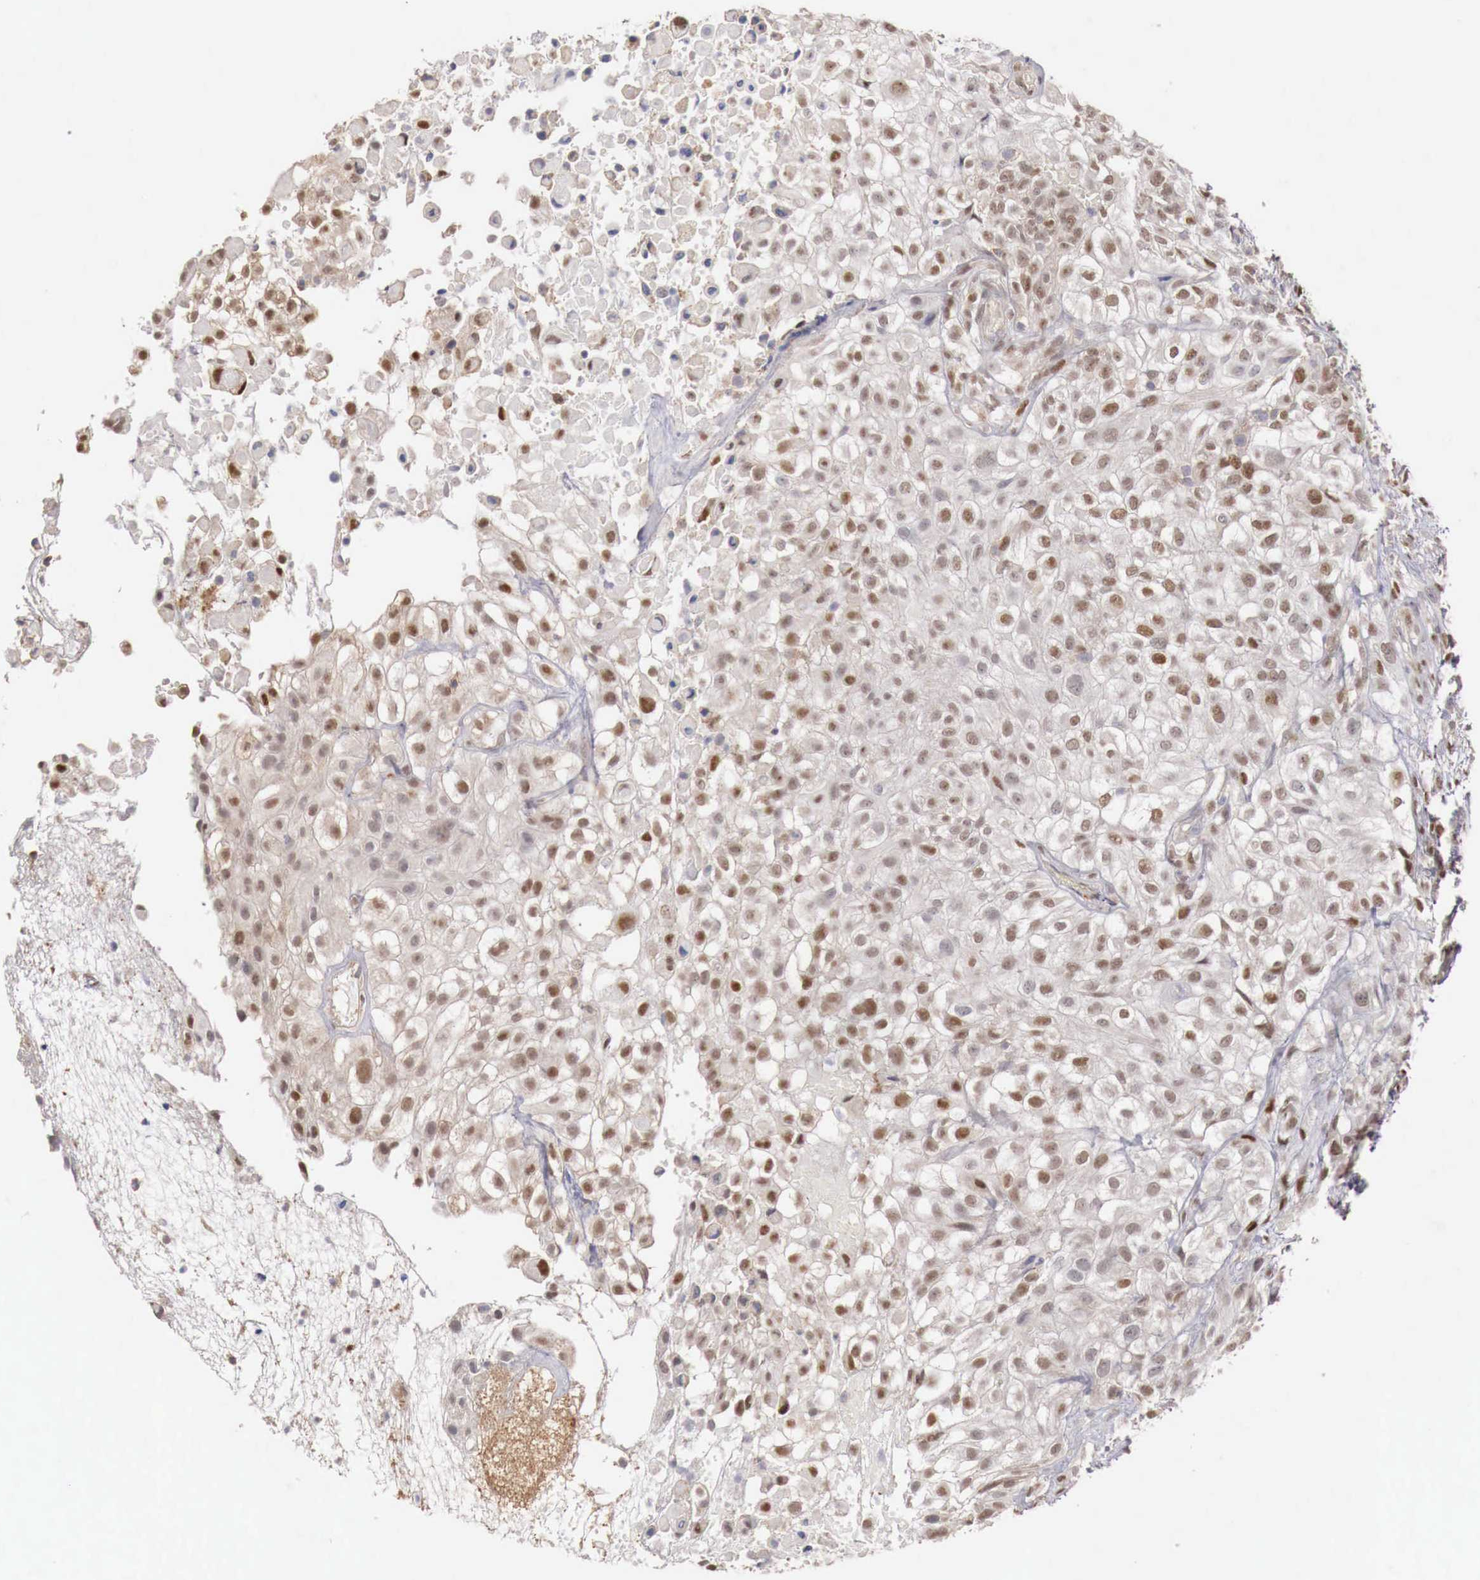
{"staining": {"intensity": "weak", "quantity": "25%-75%", "location": "nuclear"}, "tissue": "urothelial cancer", "cell_type": "Tumor cells", "image_type": "cancer", "snomed": [{"axis": "morphology", "description": "Urothelial carcinoma, High grade"}, {"axis": "topography", "description": "Urinary bladder"}], "caption": "Protein analysis of high-grade urothelial carcinoma tissue shows weak nuclear expression in about 25%-75% of tumor cells.", "gene": "KHDRBS2", "patient": {"sex": "male", "age": 56}}